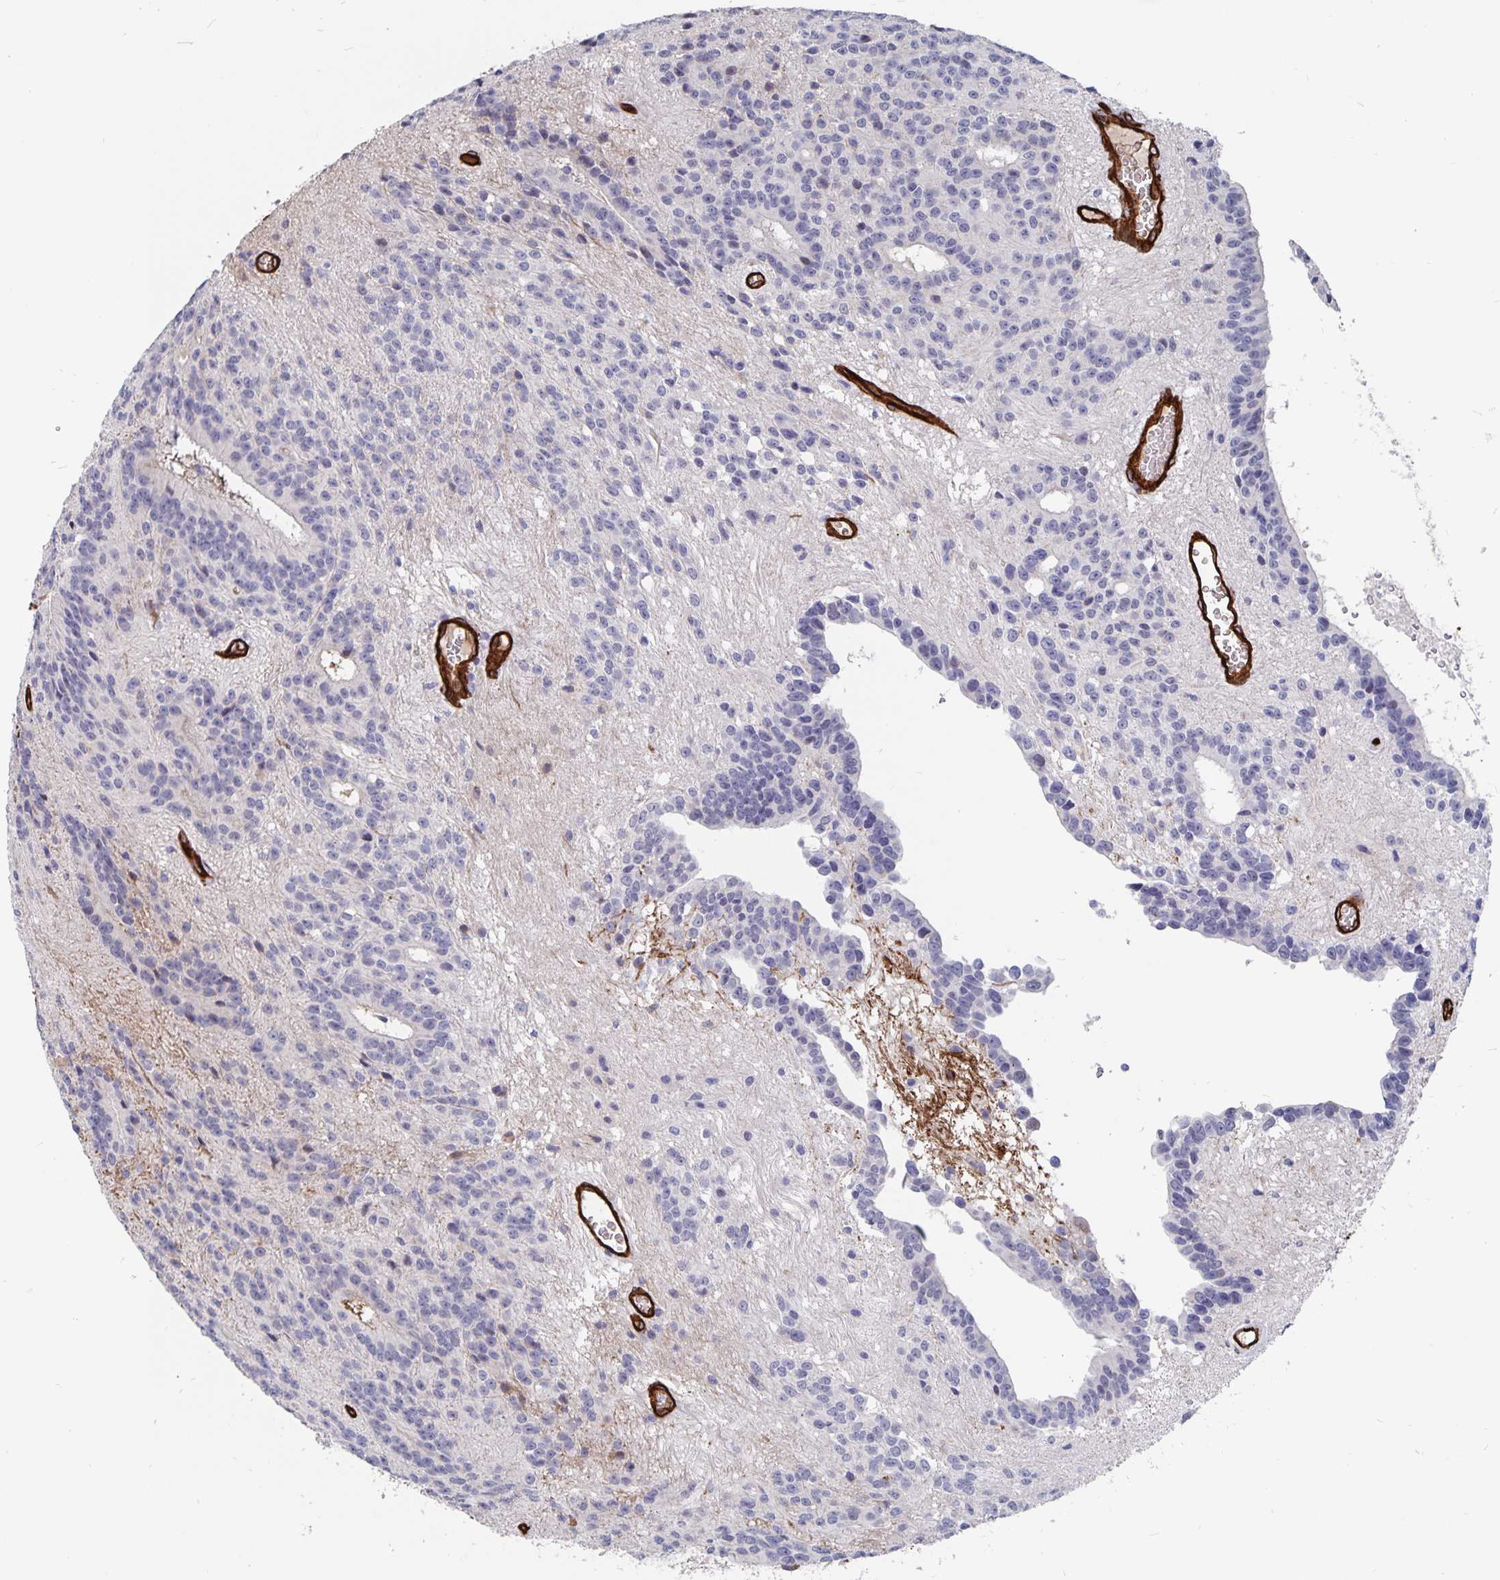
{"staining": {"intensity": "negative", "quantity": "none", "location": "none"}, "tissue": "glioma", "cell_type": "Tumor cells", "image_type": "cancer", "snomed": [{"axis": "morphology", "description": "Glioma, malignant, Low grade"}, {"axis": "topography", "description": "Brain"}], "caption": "The immunohistochemistry micrograph has no significant positivity in tumor cells of malignant glioma (low-grade) tissue.", "gene": "DCHS2", "patient": {"sex": "male", "age": 31}}